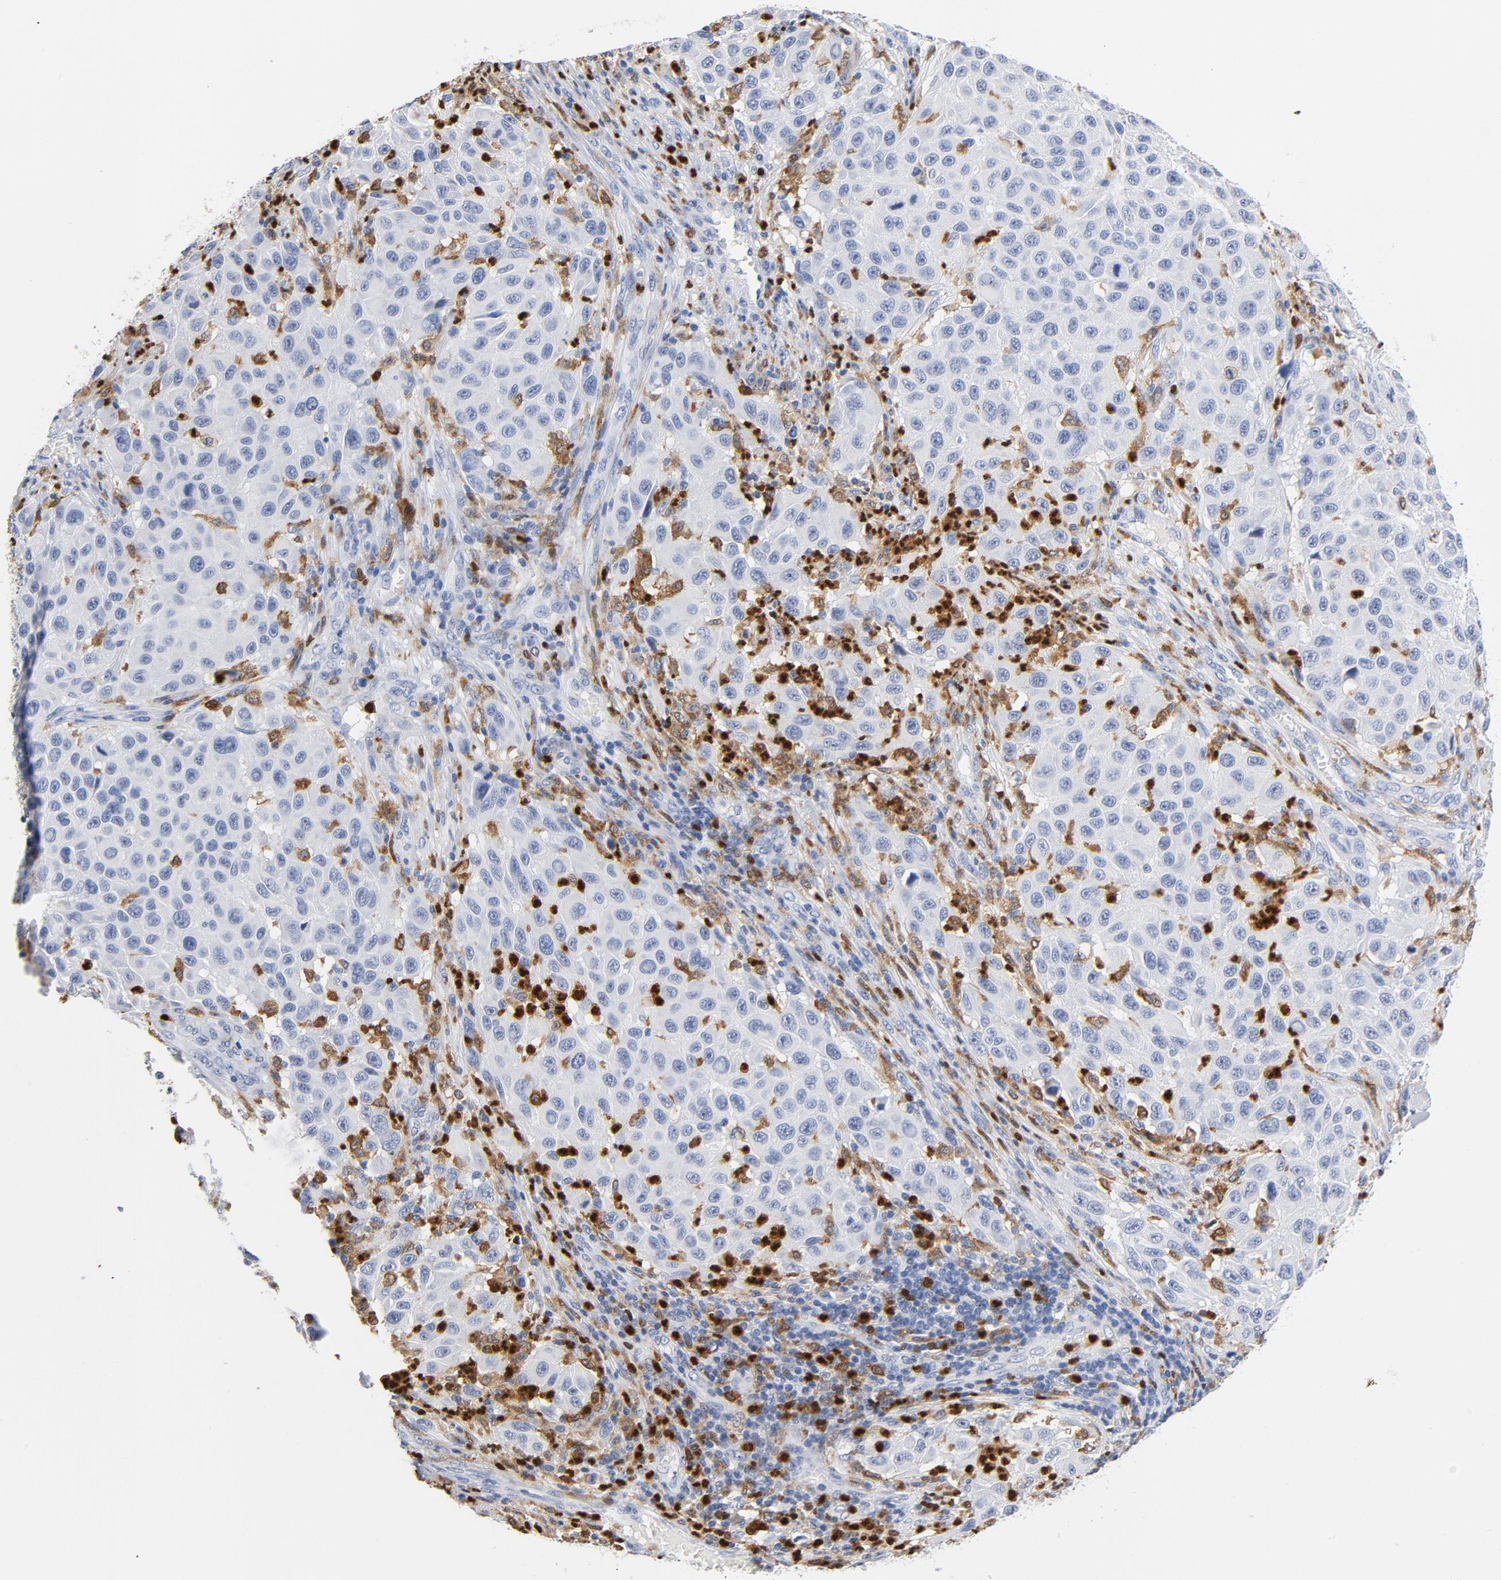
{"staining": {"intensity": "negative", "quantity": "none", "location": "none"}, "tissue": "melanoma", "cell_type": "Tumor cells", "image_type": "cancer", "snomed": [{"axis": "morphology", "description": "Malignant melanoma, Metastatic site"}, {"axis": "topography", "description": "Lymph node"}], "caption": "This histopathology image is of melanoma stained with IHC to label a protein in brown with the nuclei are counter-stained blue. There is no staining in tumor cells.", "gene": "NCF1", "patient": {"sex": "male", "age": 61}}